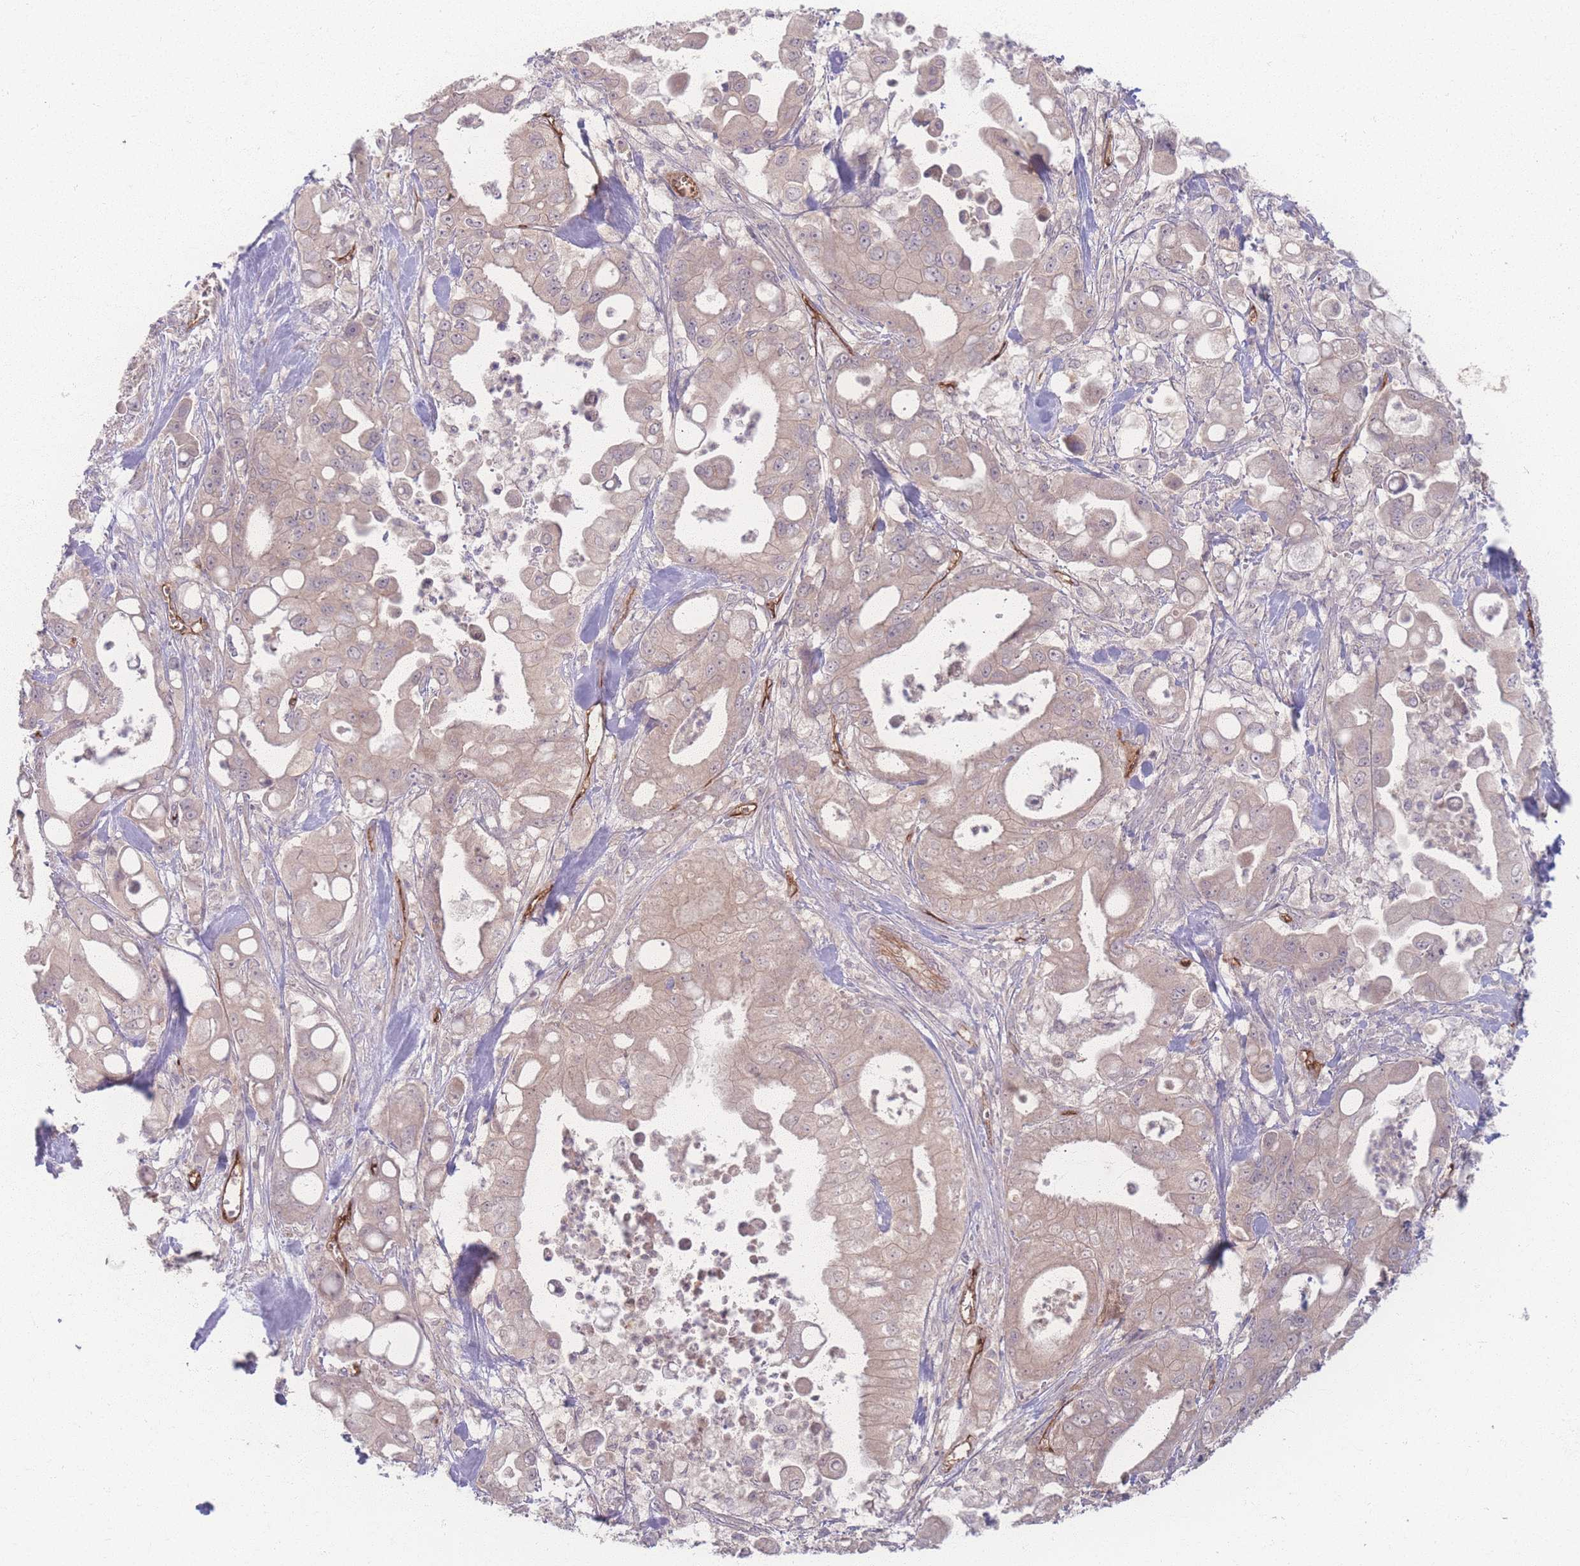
{"staining": {"intensity": "negative", "quantity": "none", "location": "none"}, "tissue": "pancreatic cancer", "cell_type": "Tumor cells", "image_type": "cancer", "snomed": [{"axis": "morphology", "description": "Adenocarcinoma, NOS"}, {"axis": "topography", "description": "Pancreas"}], "caption": "IHC of human adenocarcinoma (pancreatic) reveals no staining in tumor cells.", "gene": "INSR", "patient": {"sex": "male", "age": 68}}